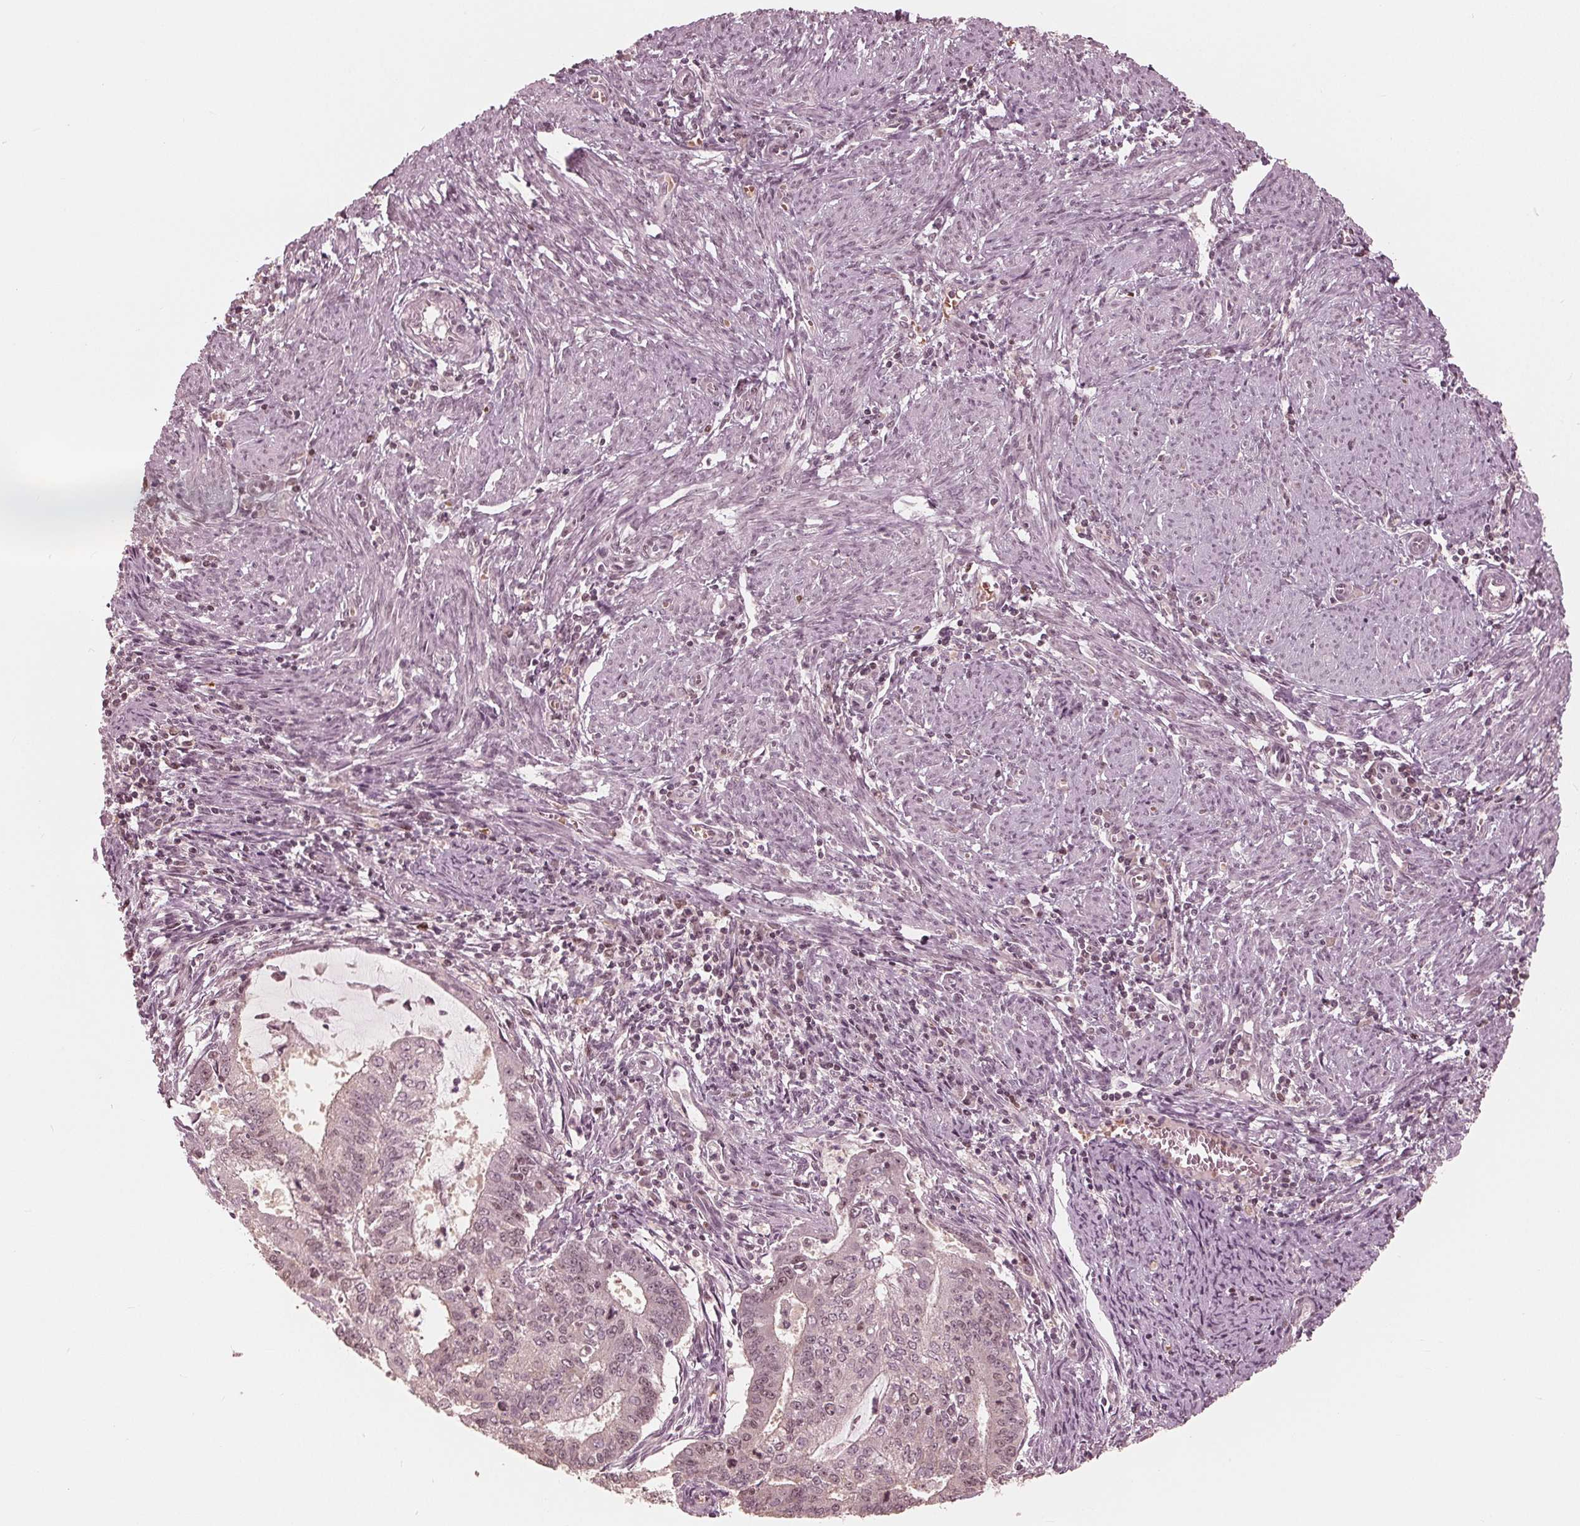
{"staining": {"intensity": "weak", "quantity": "25%-75%", "location": "nuclear"}, "tissue": "endometrial cancer", "cell_type": "Tumor cells", "image_type": "cancer", "snomed": [{"axis": "morphology", "description": "Adenocarcinoma, NOS"}, {"axis": "topography", "description": "Endometrium"}], "caption": "This histopathology image displays immunohistochemistry (IHC) staining of adenocarcinoma (endometrial), with low weak nuclear staining in about 25%-75% of tumor cells.", "gene": "HIRIP3", "patient": {"sex": "female", "age": 61}}